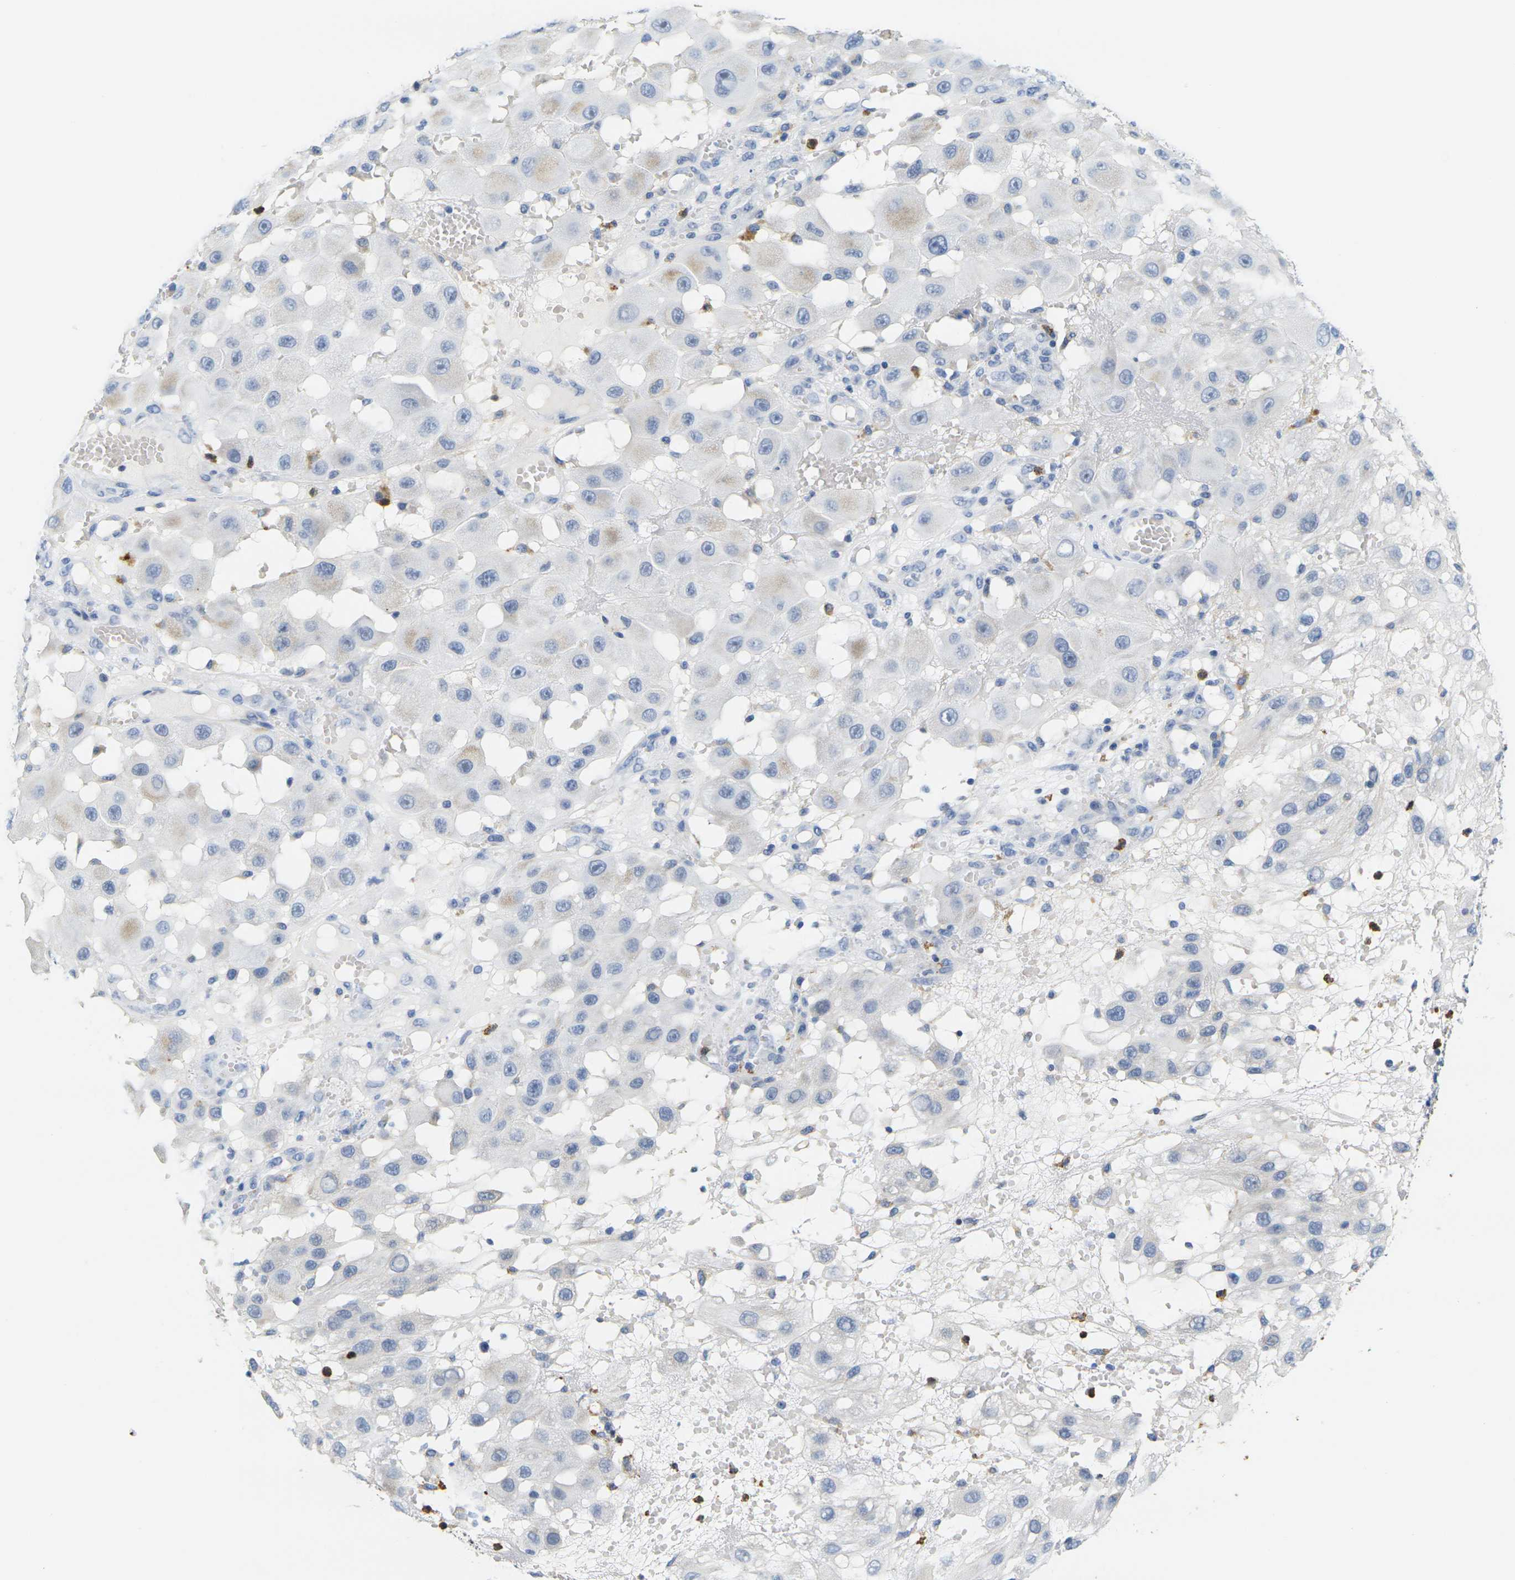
{"staining": {"intensity": "negative", "quantity": "none", "location": "none"}, "tissue": "melanoma", "cell_type": "Tumor cells", "image_type": "cancer", "snomed": [{"axis": "morphology", "description": "Malignant melanoma, NOS"}, {"axis": "topography", "description": "Skin"}], "caption": "Tumor cells are negative for protein expression in human melanoma.", "gene": "KLK5", "patient": {"sex": "female", "age": 81}}